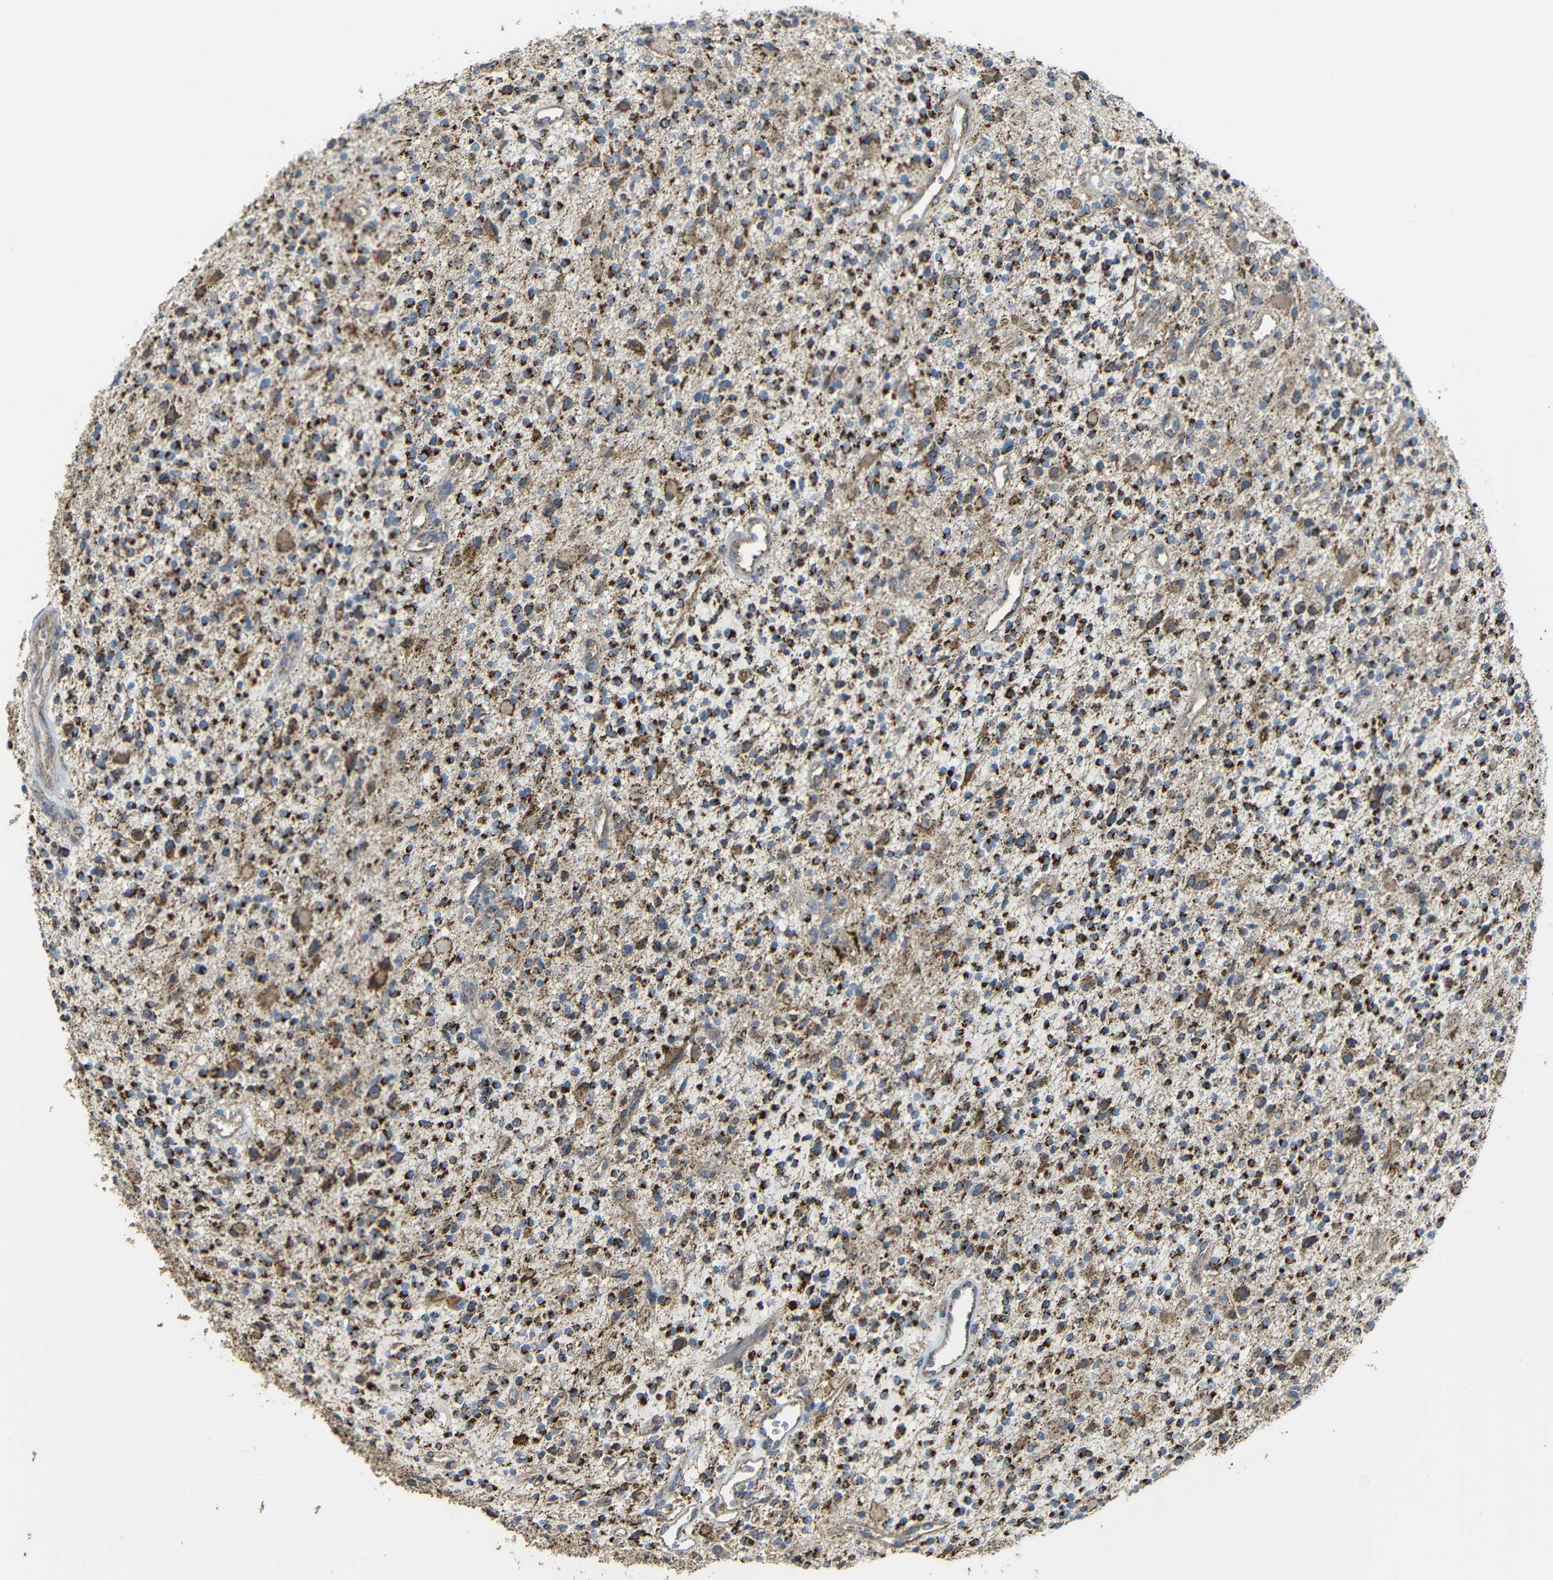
{"staining": {"intensity": "strong", "quantity": ">75%", "location": "cytoplasmic/membranous"}, "tissue": "glioma", "cell_type": "Tumor cells", "image_type": "cancer", "snomed": [{"axis": "morphology", "description": "Glioma, malignant, High grade"}, {"axis": "topography", "description": "Brain"}], "caption": "Protein staining of glioma tissue demonstrates strong cytoplasmic/membranous positivity in about >75% of tumor cells. The staining was performed using DAB (3,3'-diaminobenzidine), with brown indicating positive protein expression. Nuclei are stained blue with hematoxylin.", "gene": "NR3C2", "patient": {"sex": "male", "age": 48}}